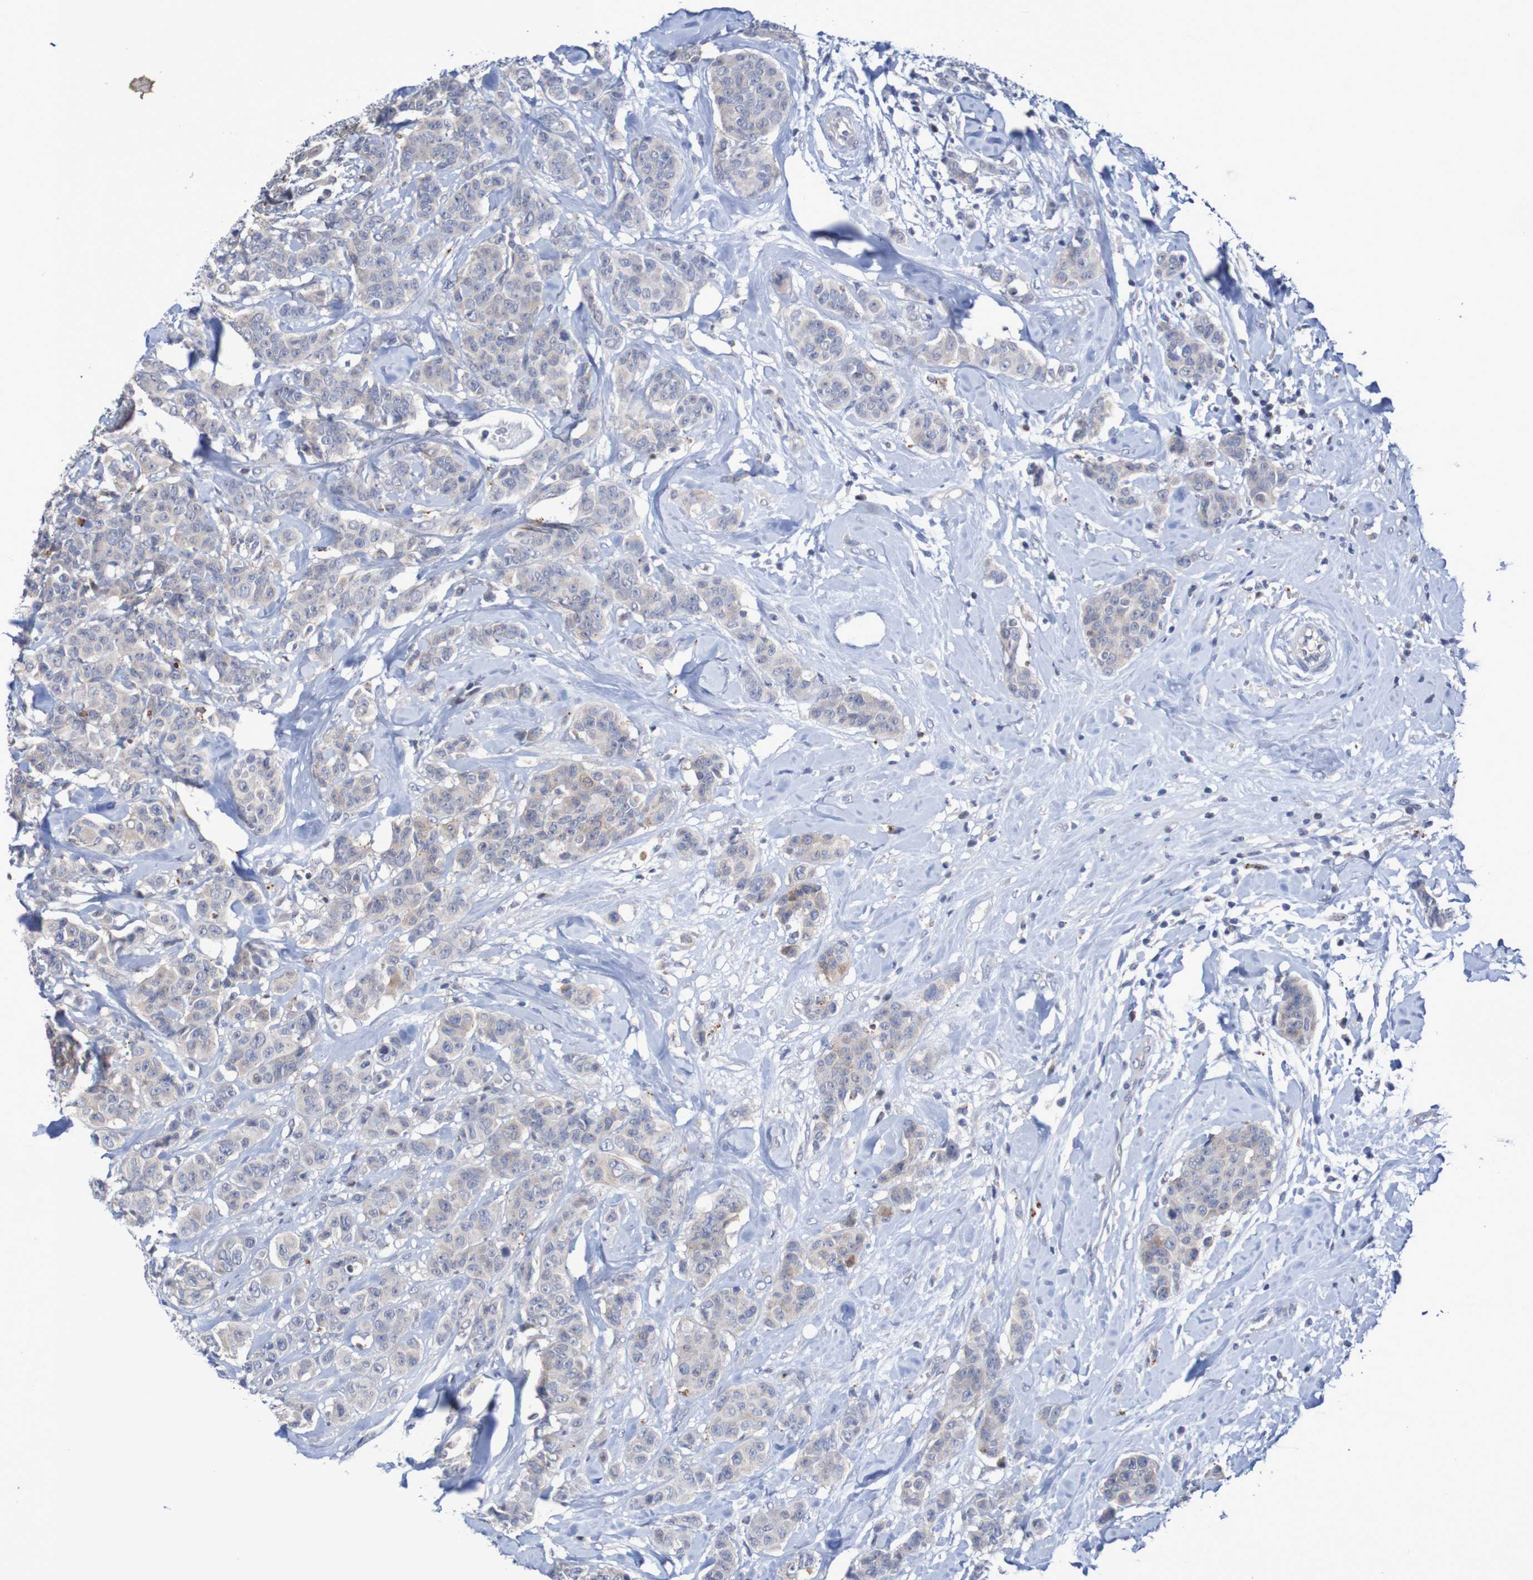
{"staining": {"intensity": "weak", "quantity": "<25%", "location": "cytoplasmic/membranous"}, "tissue": "breast cancer", "cell_type": "Tumor cells", "image_type": "cancer", "snomed": [{"axis": "morphology", "description": "Normal tissue, NOS"}, {"axis": "morphology", "description": "Duct carcinoma"}, {"axis": "topography", "description": "Breast"}], "caption": "Immunohistochemistry (IHC) histopathology image of neoplastic tissue: breast cancer (infiltrating ductal carcinoma) stained with DAB (3,3'-diaminobenzidine) exhibits no significant protein expression in tumor cells.", "gene": "FBP2", "patient": {"sex": "female", "age": 40}}